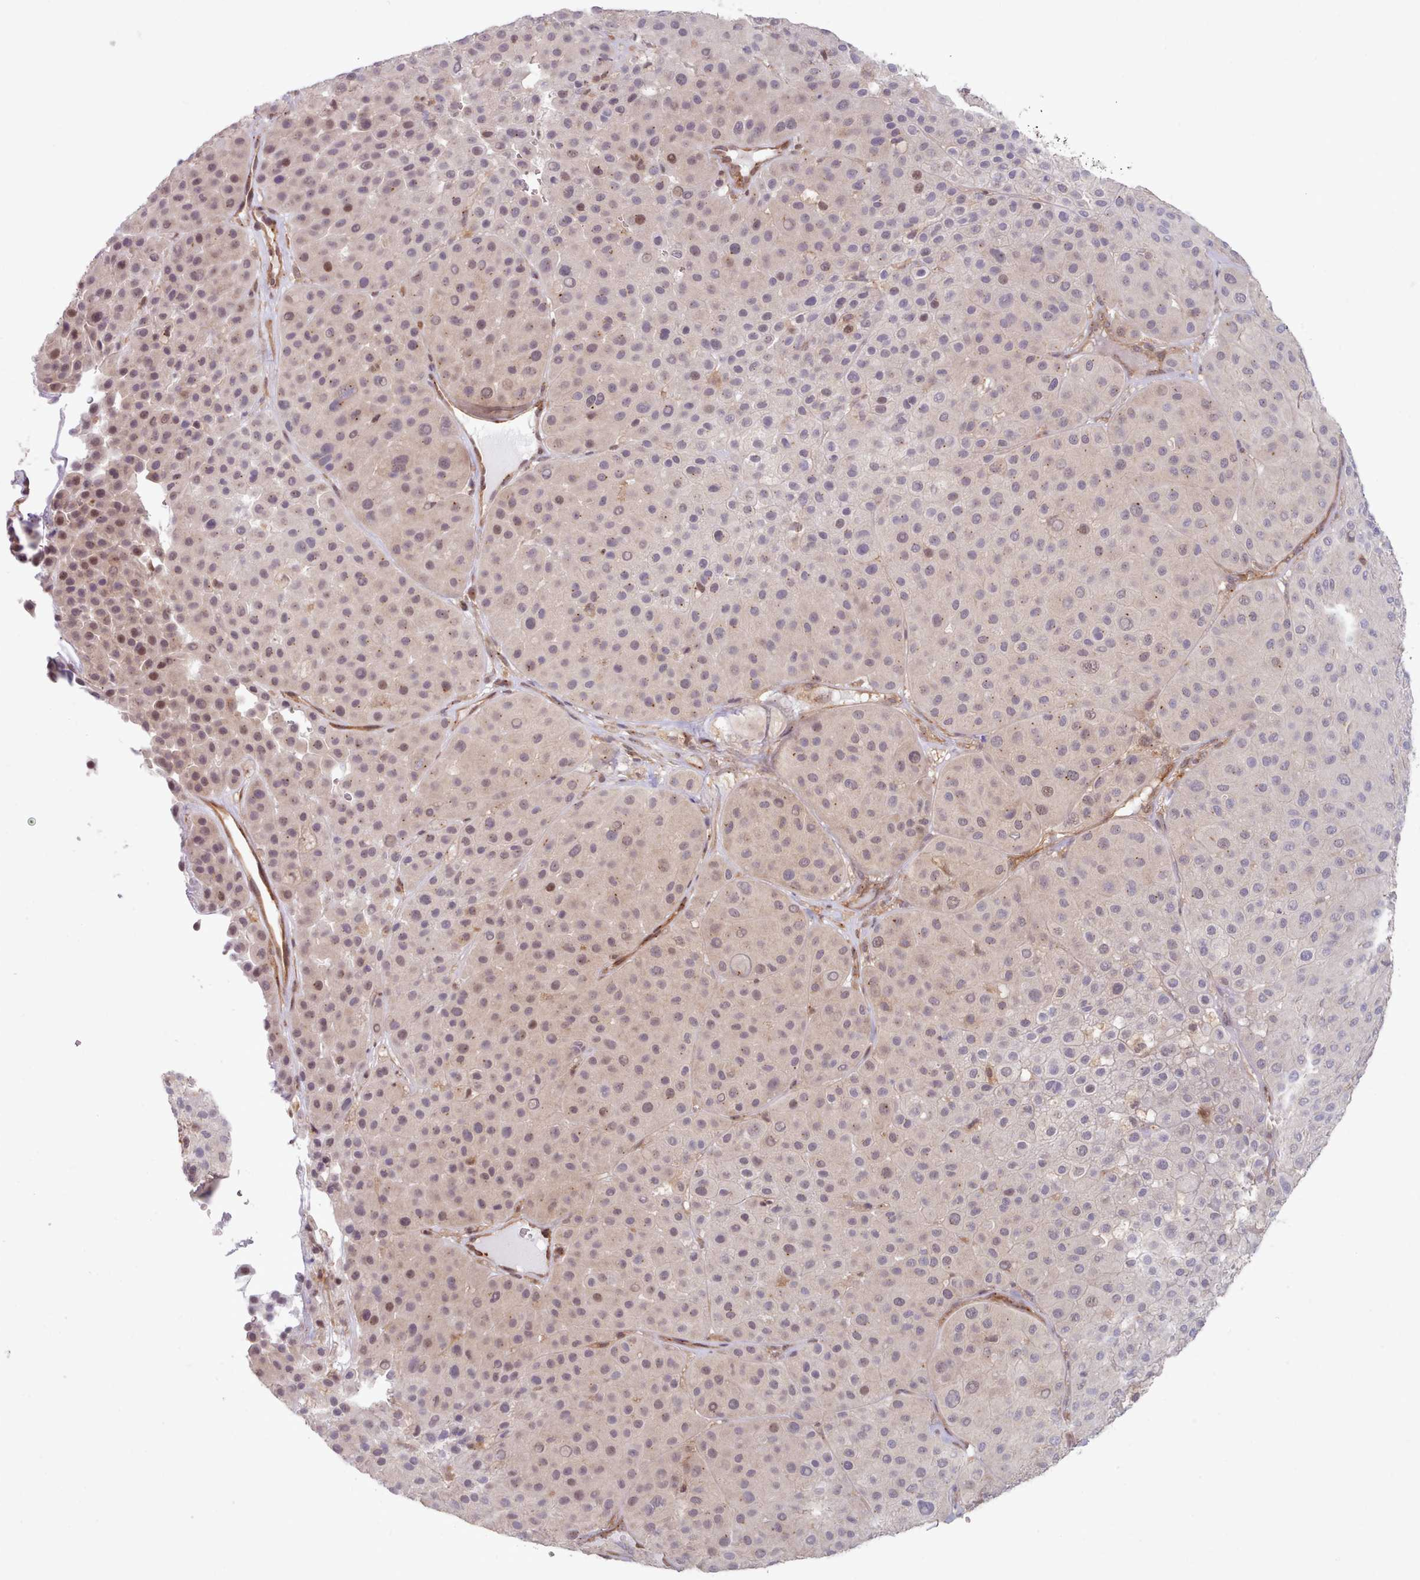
{"staining": {"intensity": "weak", "quantity": "<25%", "location": "nuclear"}, "tissue": "melanoma", "cell_type": "Tumor cells", "image_type": "cancer", "snomed": [{"axis": "morphology", "description": "Malignant melanoma, Metastatic site"}, {"axis": "topography", "description": "Smooth muscle"}], "caption": "Tumor cells are negative for protein expression in human malignant melanoma (metastatic site).", "gene": "CES3", "patient": {"sex": "male", "age": 41}}